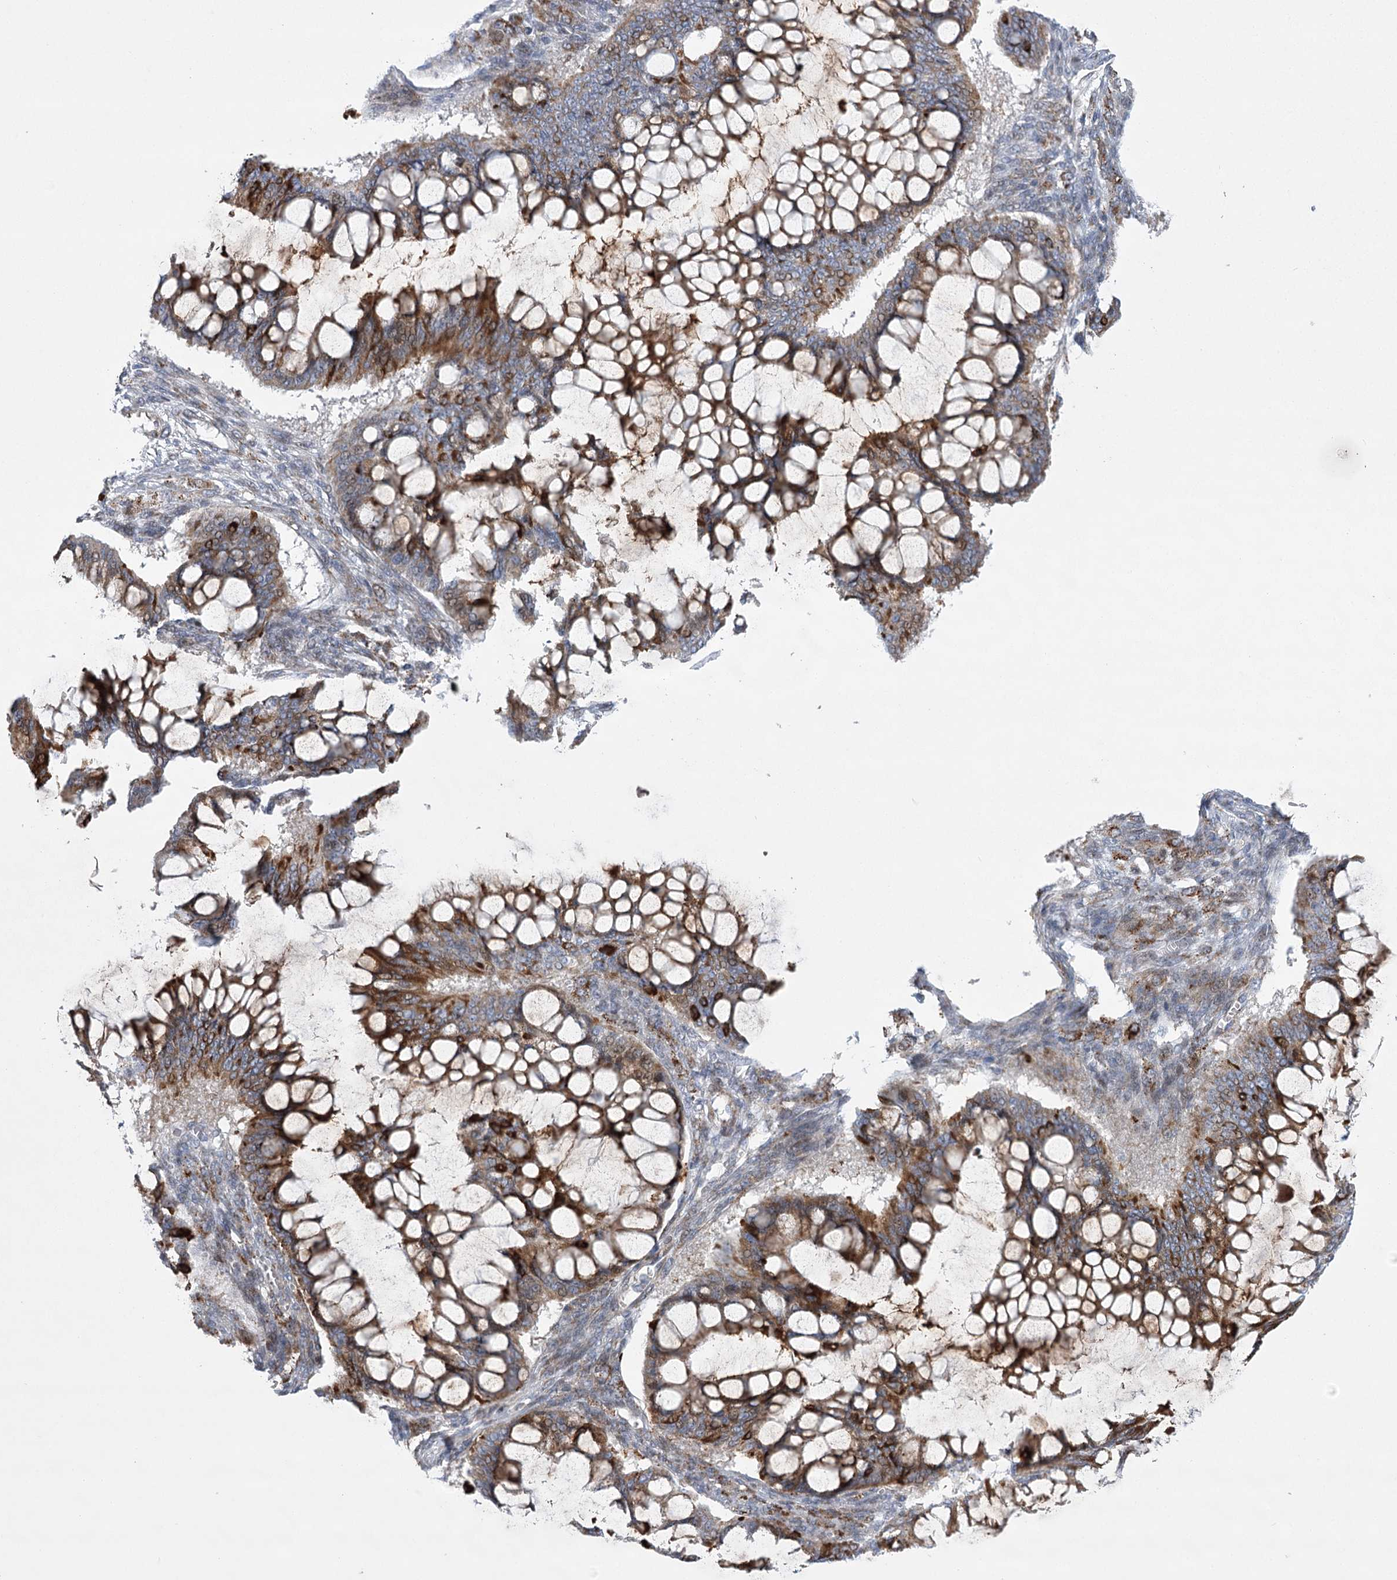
{"staining": {"intensity": "moderate", "quantity": ">75%", "location": "cytoplasmic/membranous"}, "tissue": "ovarian cancer", "cell_type": "Tumor cells", "image_type": "cancer", "snomed": [{"axis": "morphology", "description": "Cystadenocarcinoma, mucinous, NOS"}, {"axis": "topography", "description": "Ovary"}], "caption": "Protein expression analysis of ovarian cancer exhibits moderate cytoplasmic/membranous expression in about >75% of tumor cells. The staining is performed using DAB (3,3'-diaminobenzidine) brown chromogen to label protein expression. The nuclei are counter-stained blue using hematoxylin.", "gene": "NME7", "patient": {"sex": "female", "age": 73}}